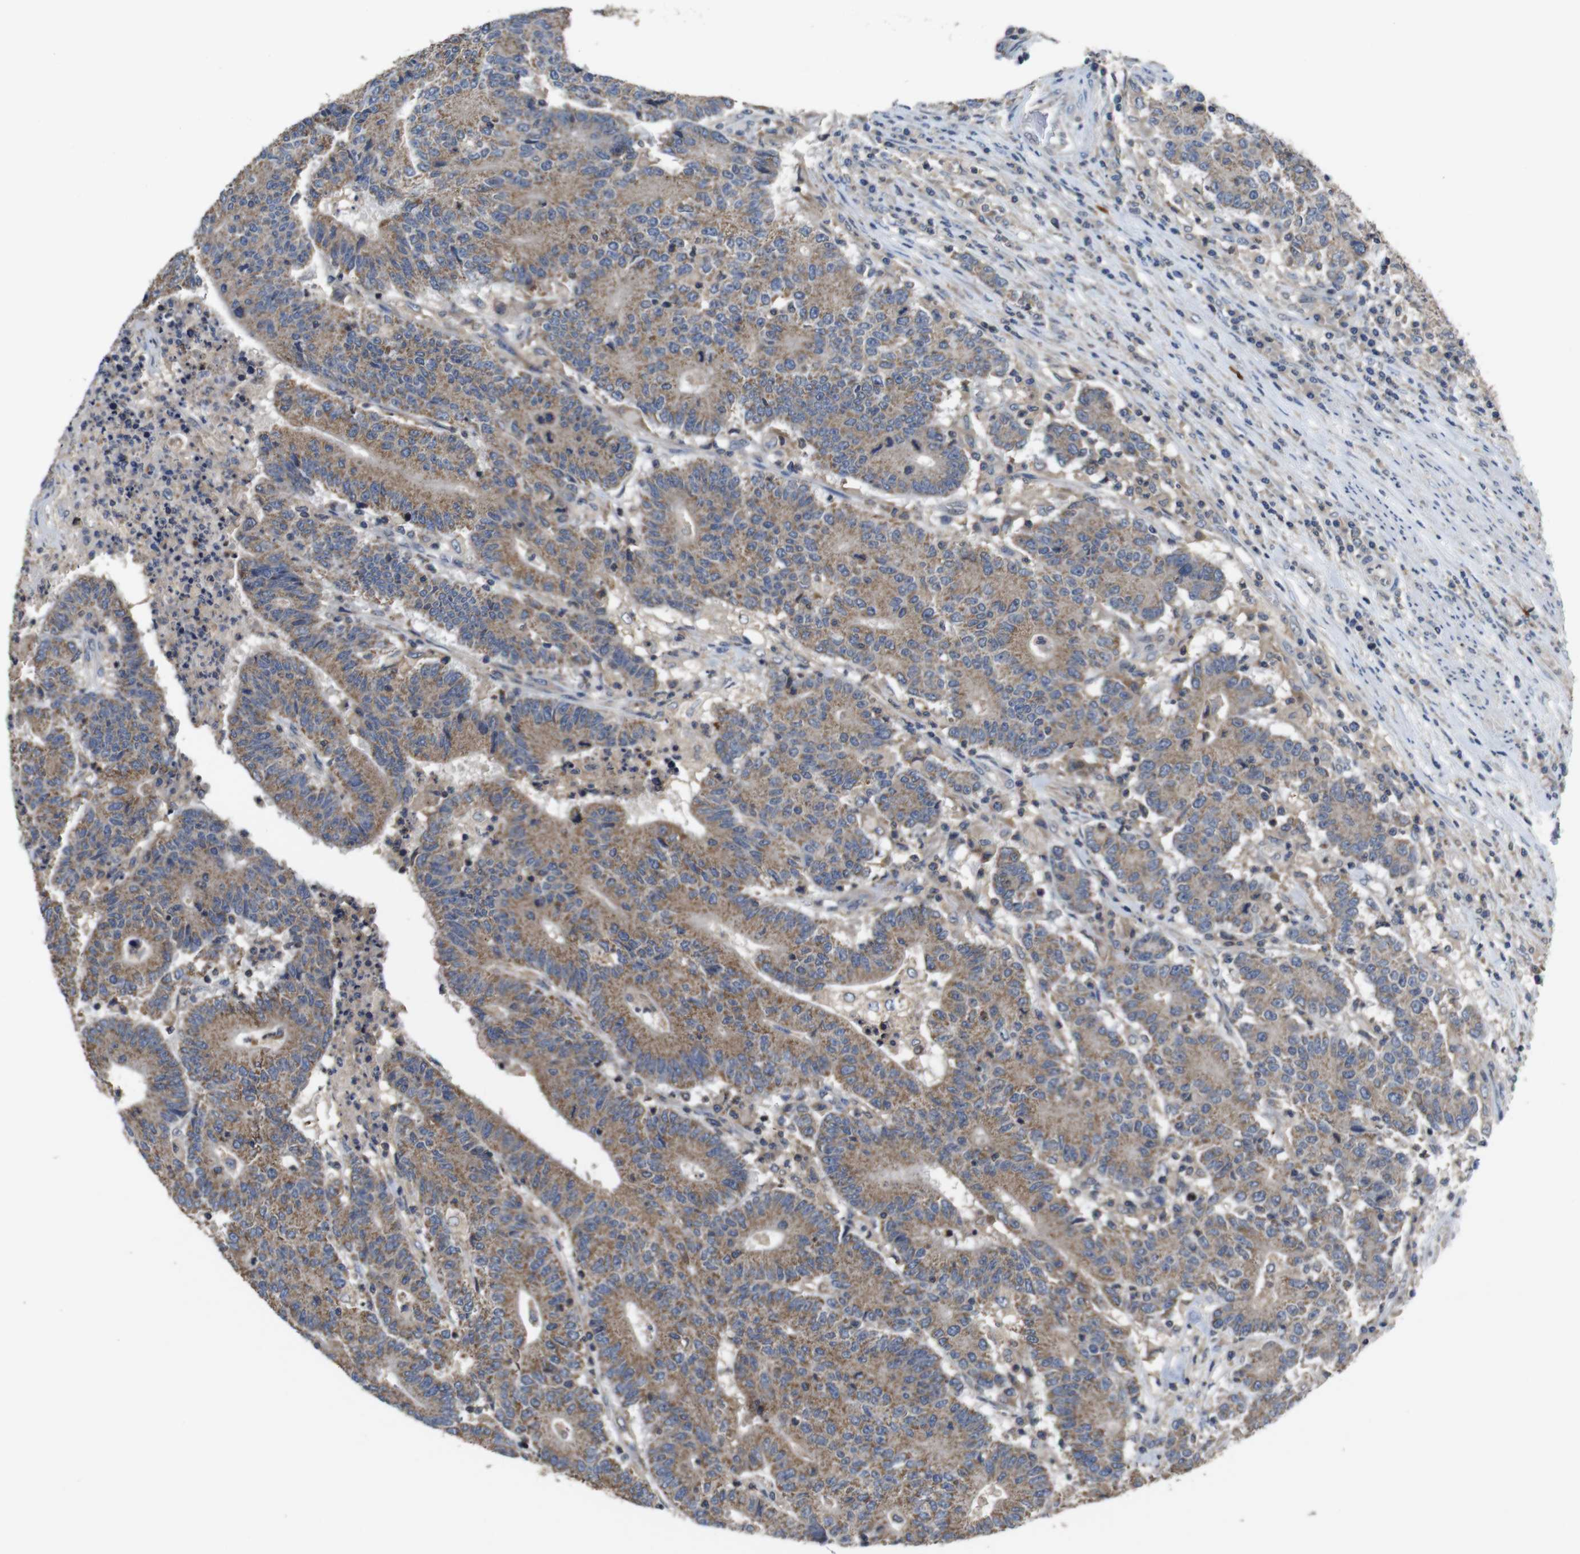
{"staining": {"intensity": "moderate", "quantity": ">75%", "location": "cytoplasmic/membranous"}, "tissue": "colorectal cancer", "cell_type": "Tumor cells", "image_type": "cancer", "snomed": [{"axis": "morphology", "description": "Normal tissue, NOS"}, {"axis": "morphology", "description": "Adenocarcinoma, NOS"}, {"axis": "topography", "description": "Colon"}], "caption": "This image demonstrates colorectal cancer (adenocarcinoma) stained with immunohistochemistry (IHC) to label a protein in brown. The cytoplasmic/membranous of tumor cells show moderate positivity for the protein. Nuclei are counter-stained blue.", "gene": "GLIPR1", "patient": {"sex": "female", "age": 75}}